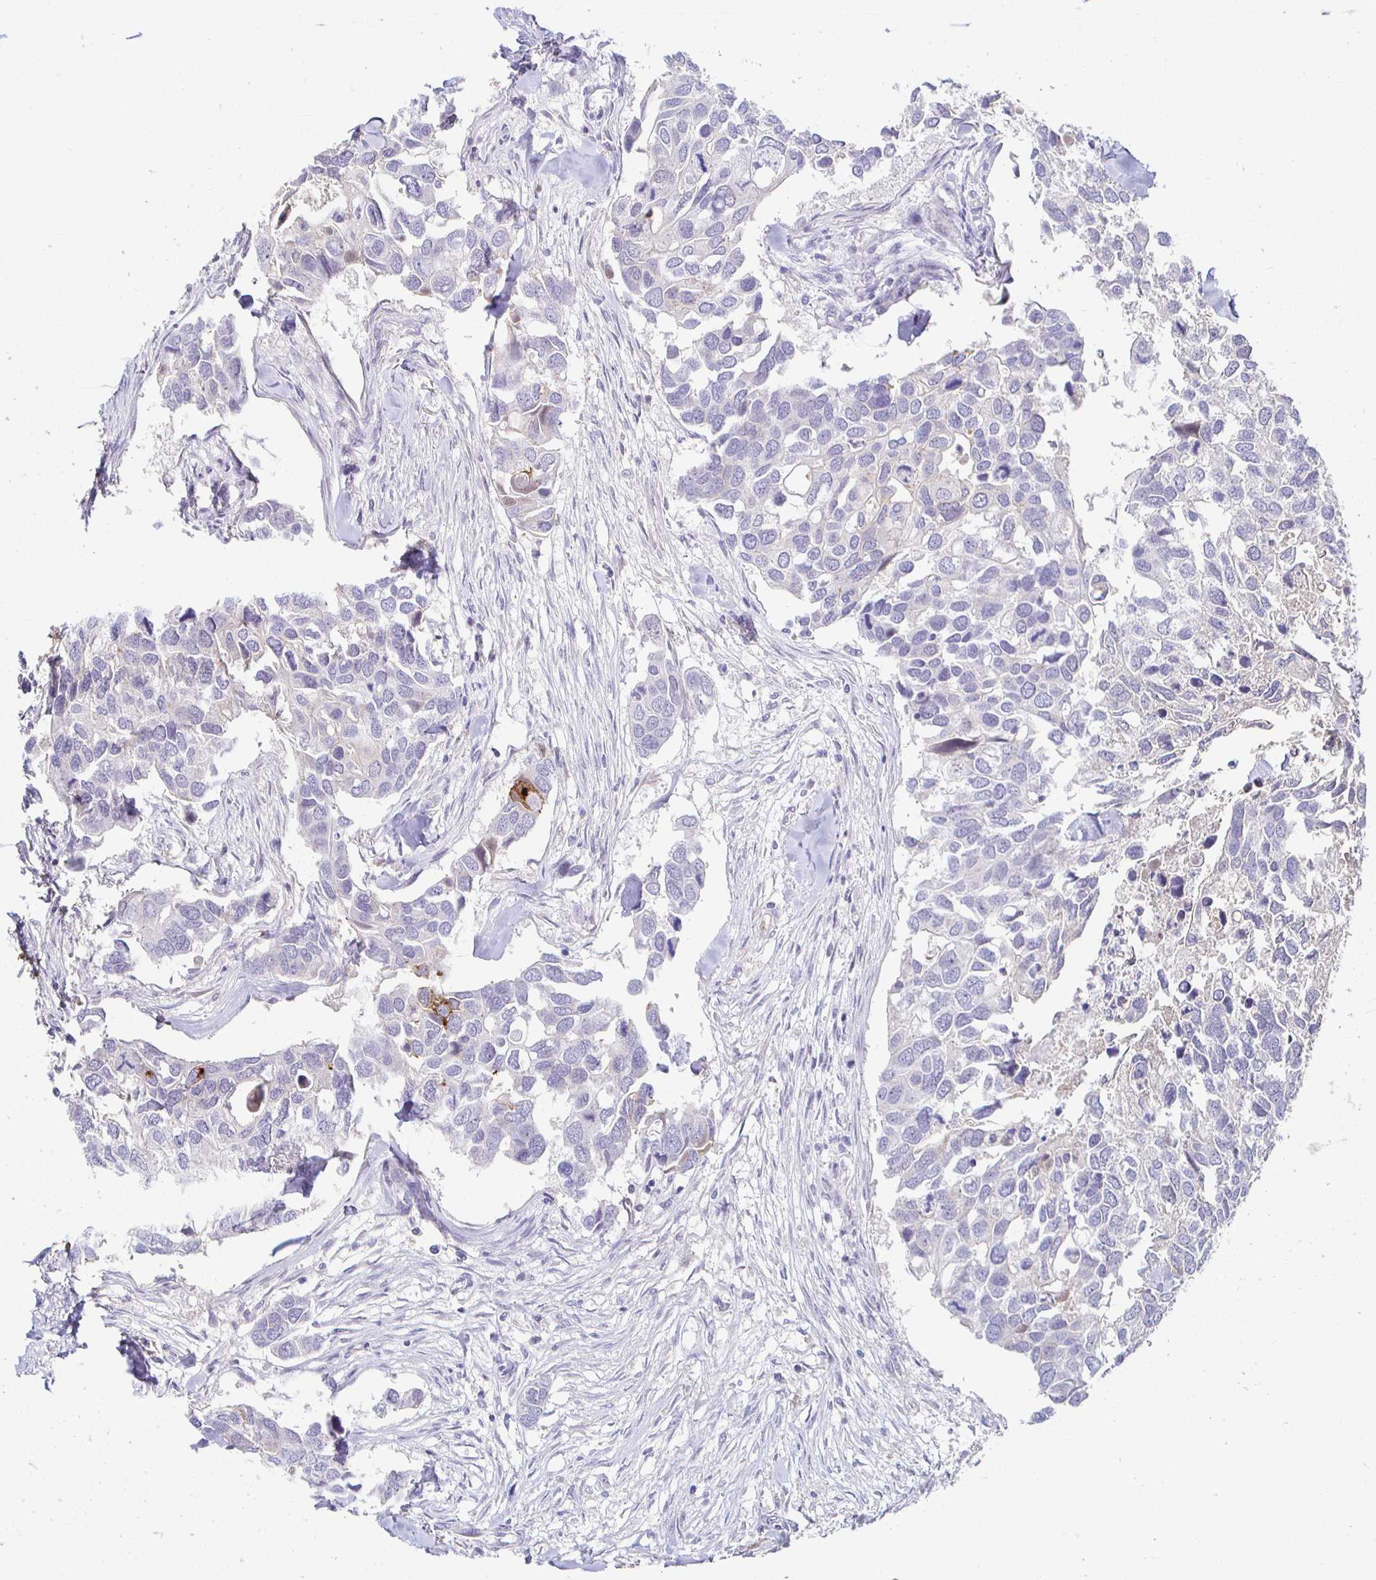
{"staining": {"intensity": "weak", "quantity": "<25%", "location": "cytoplasmic/membranous"}, "tissue": "breast cancer", "cell_type": "Tumor cells", "image_type": "cancer", "snomed": [{"axis": "morphology", "description": "Duct carcinoma"}, {"axis": "topography", "description": "Breast"}], "caption": "The IHC micrograph has no significant expression in tumor cells of breast cancer (invasive ductal carcinoma) tissue.", "gene": "PIWIL3", "patient": {"sex": "female", "age": 83}}